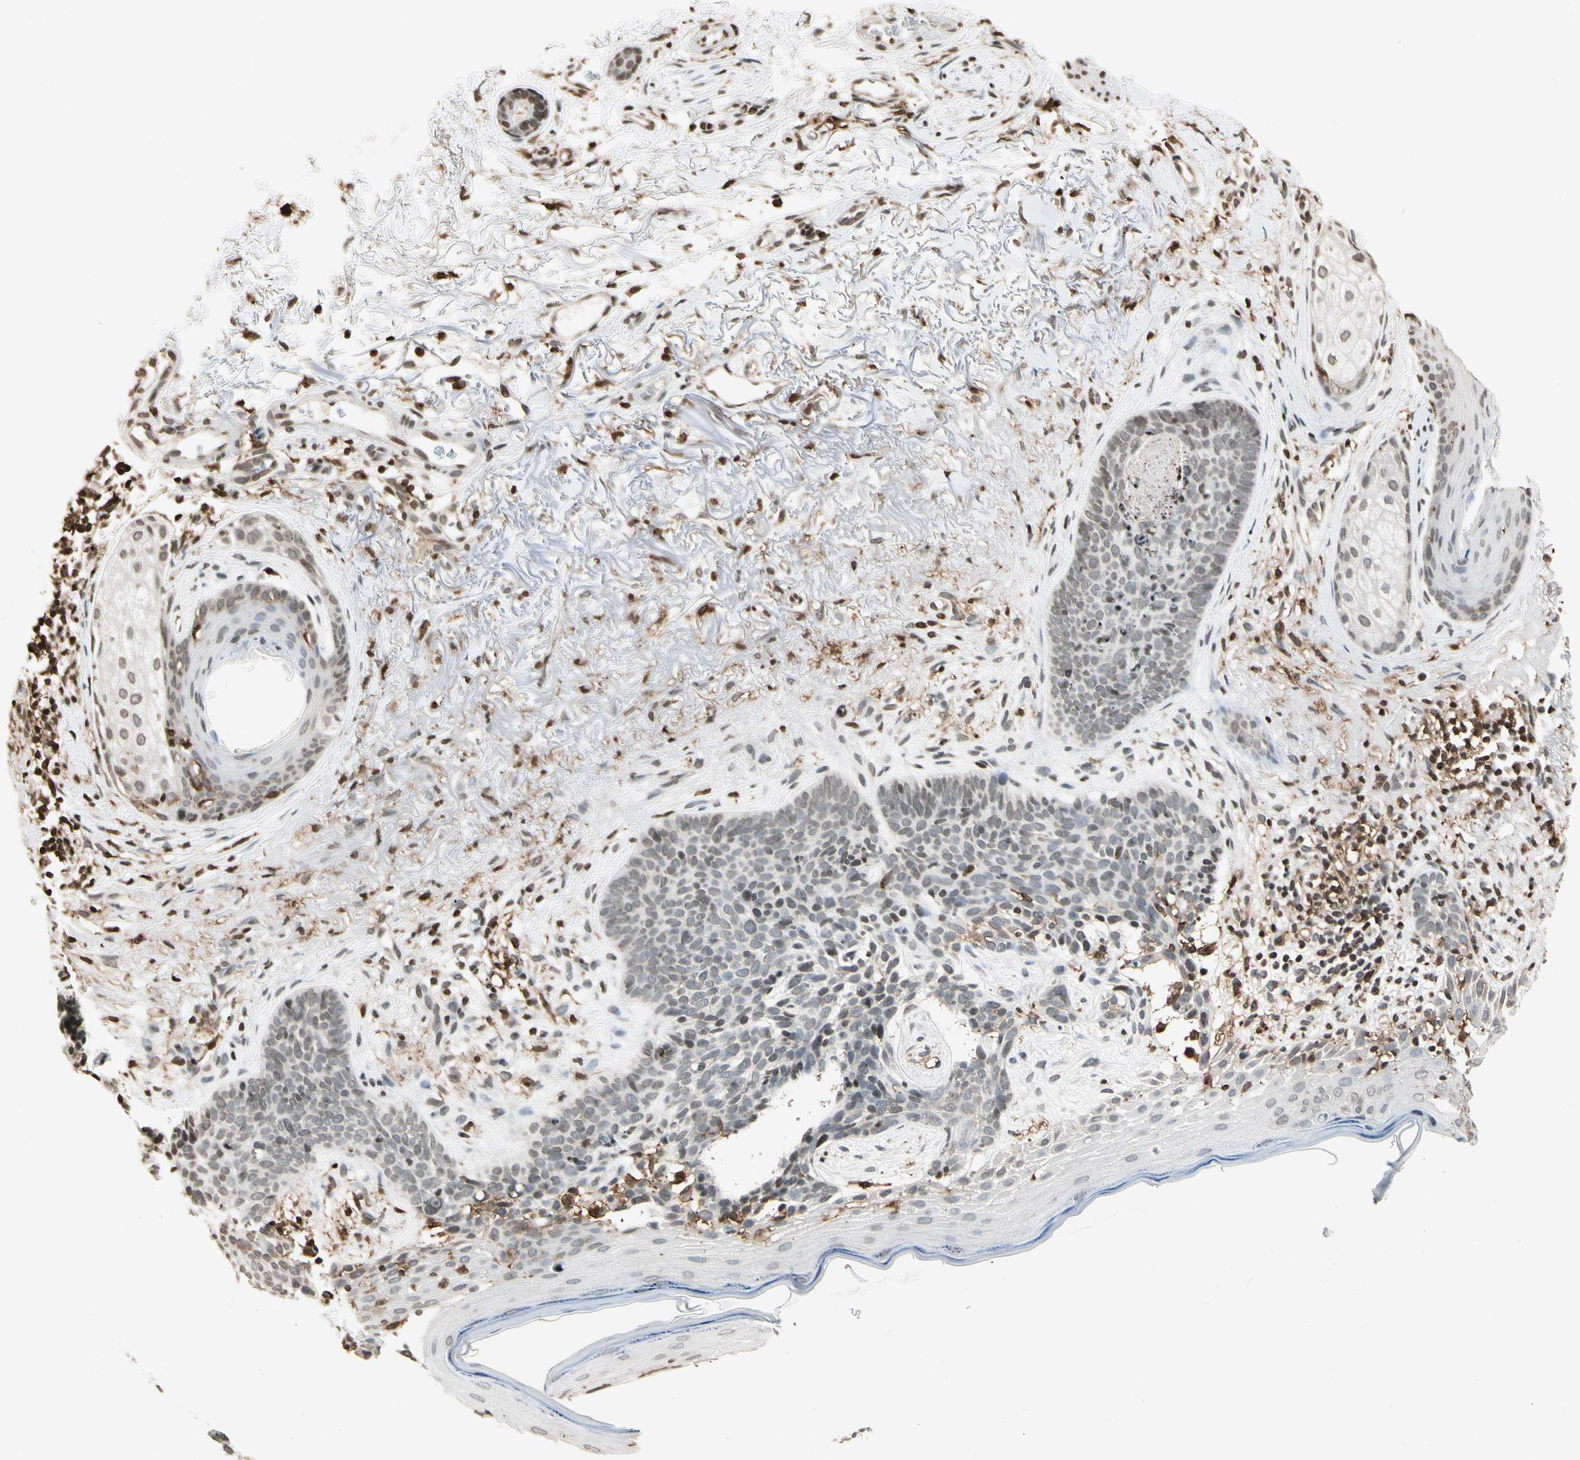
{"staining": {"intensity": "weak", "quantity": "<25%", "location": "nuclear"}, "tissue": "skin cancer", "cell_type": "Tumor cells", "image_type": "cancer", "snomed": [{"axis": "morphology", "description": "Normal tissue, NOS"}, {"axis": "morphology", "description": "Basal cell carcinoma"}, {"axis": "topography", "description": "Skin"}], "caption": "An immunohistochemistry image of skin cancer (basal cell carcinoma) is shown. There is no staining in tumor cells of skin cancer (basal cell carcinoma). (DAB IHC, high magnification).", "gene": "FER", "patient": {"sex": "female", "age": 70}}